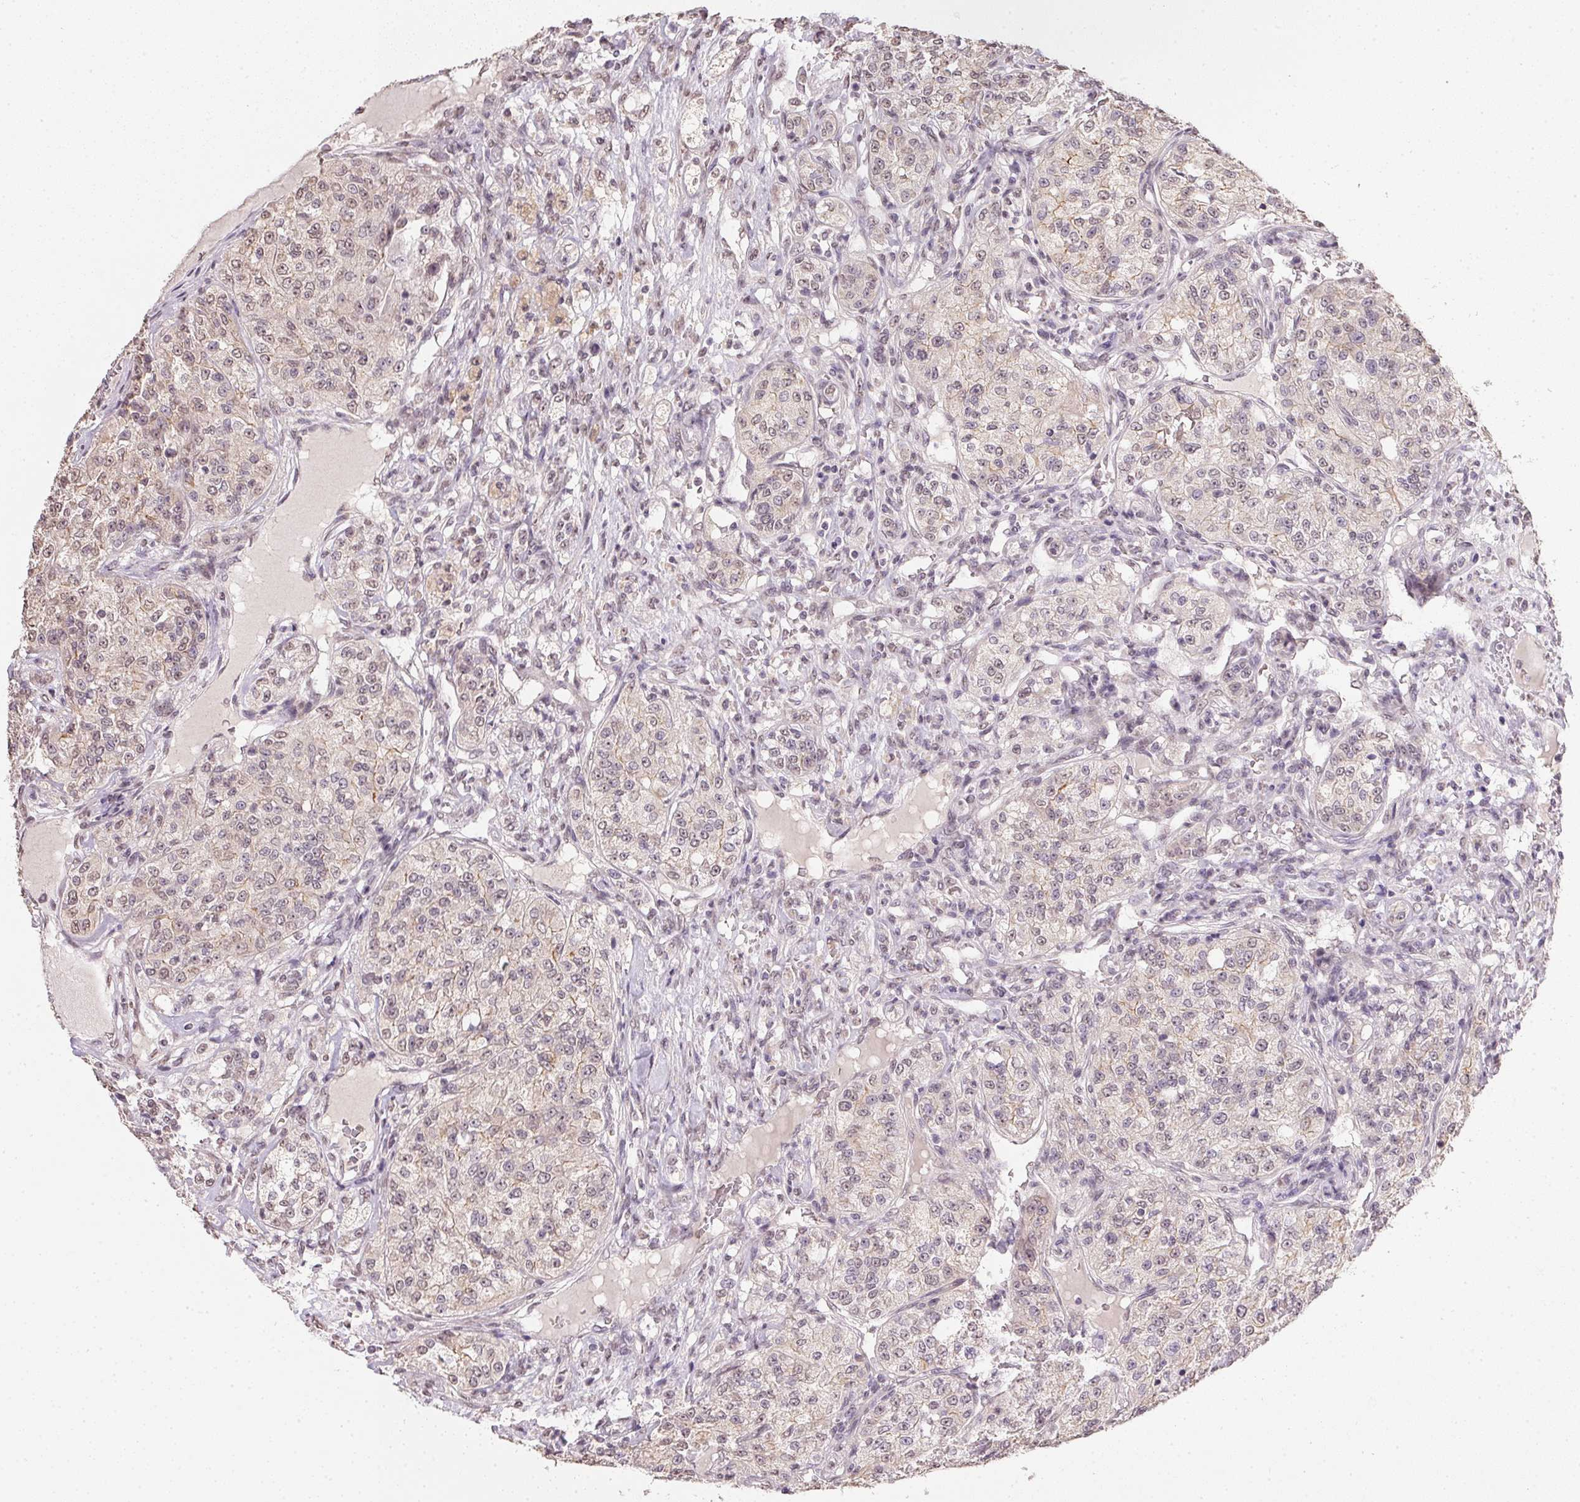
{"staining": {"intensity": "weak", "quantity": "<25%", "location": "cytoplasmic/membranous"}, "tissue": "renal cancer", "cell_type": "Tumor cells", "image_type": "cancer", "snomed": [{"axis": "morphology", "description": "Adenocarcinoma, NOS"}, {"axis": "topography", "description": "Kidney"}], "caption": "This is an immunohistochemistry image of renal adenocarcinoma. There is no positivity in tumor cells.", "gene": "PPP4R4", "patient": {"sex": "female", "age": 63}}